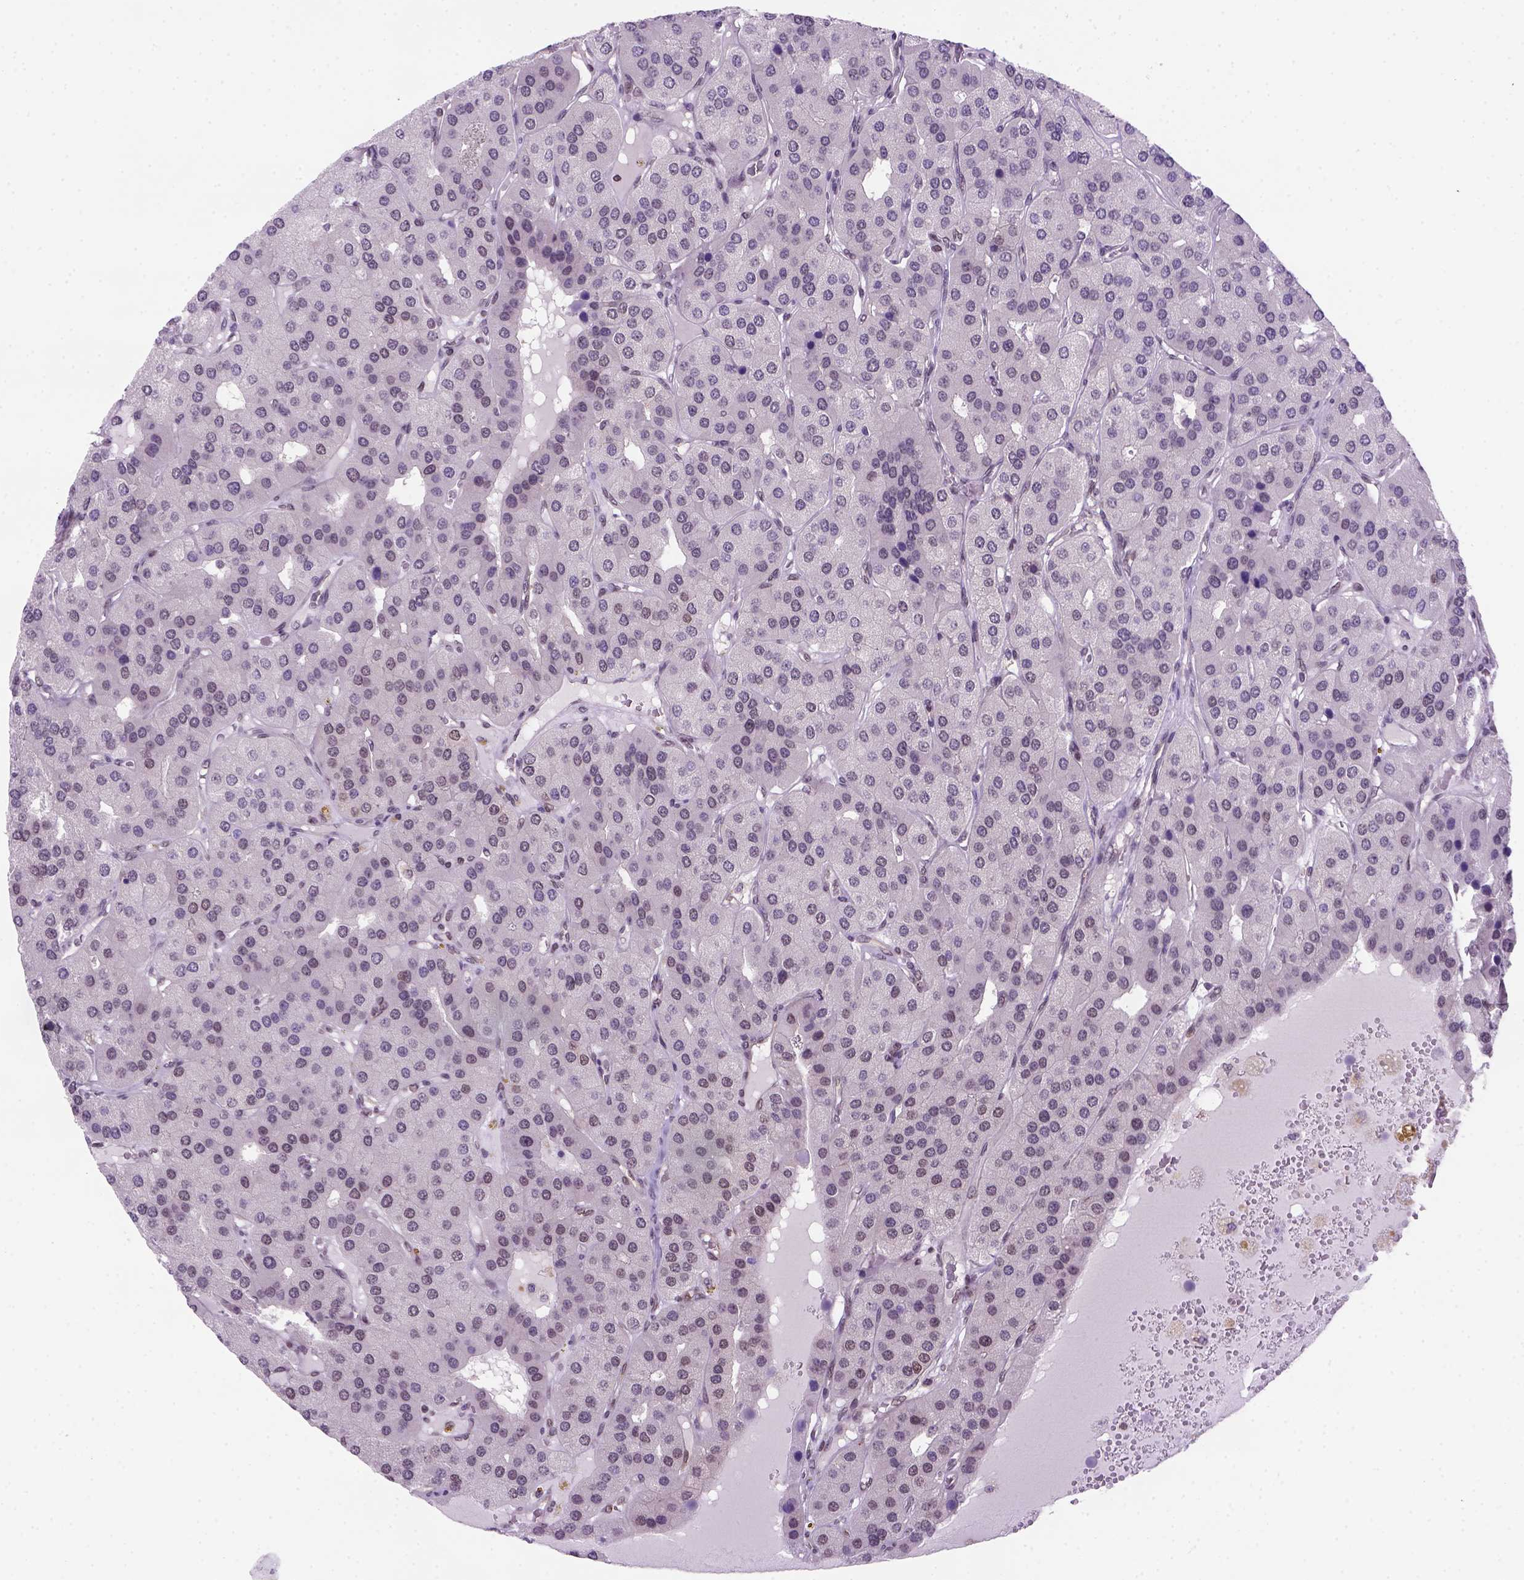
{"staining": {"intensity": "negative", "quantity": "none", "location": "none"}, "tissue": "parathyroid gland", "cell_type": "Glandular cells", "image_type": "normal", "snomed": [{"axis": "morphology", "description": "Normal tissue, NOS"}, {"axis": "morphology", "description": "Adenoma, NOS"}, {"axis": "topography", "description": "Parathyroid gland"}], "caption": "This is an IHC image of unremarkable parathyroid gland. There is no positivity in glandular cells.", "gene": "MGMT", "patient": {"sex": "female", "age": 86}}